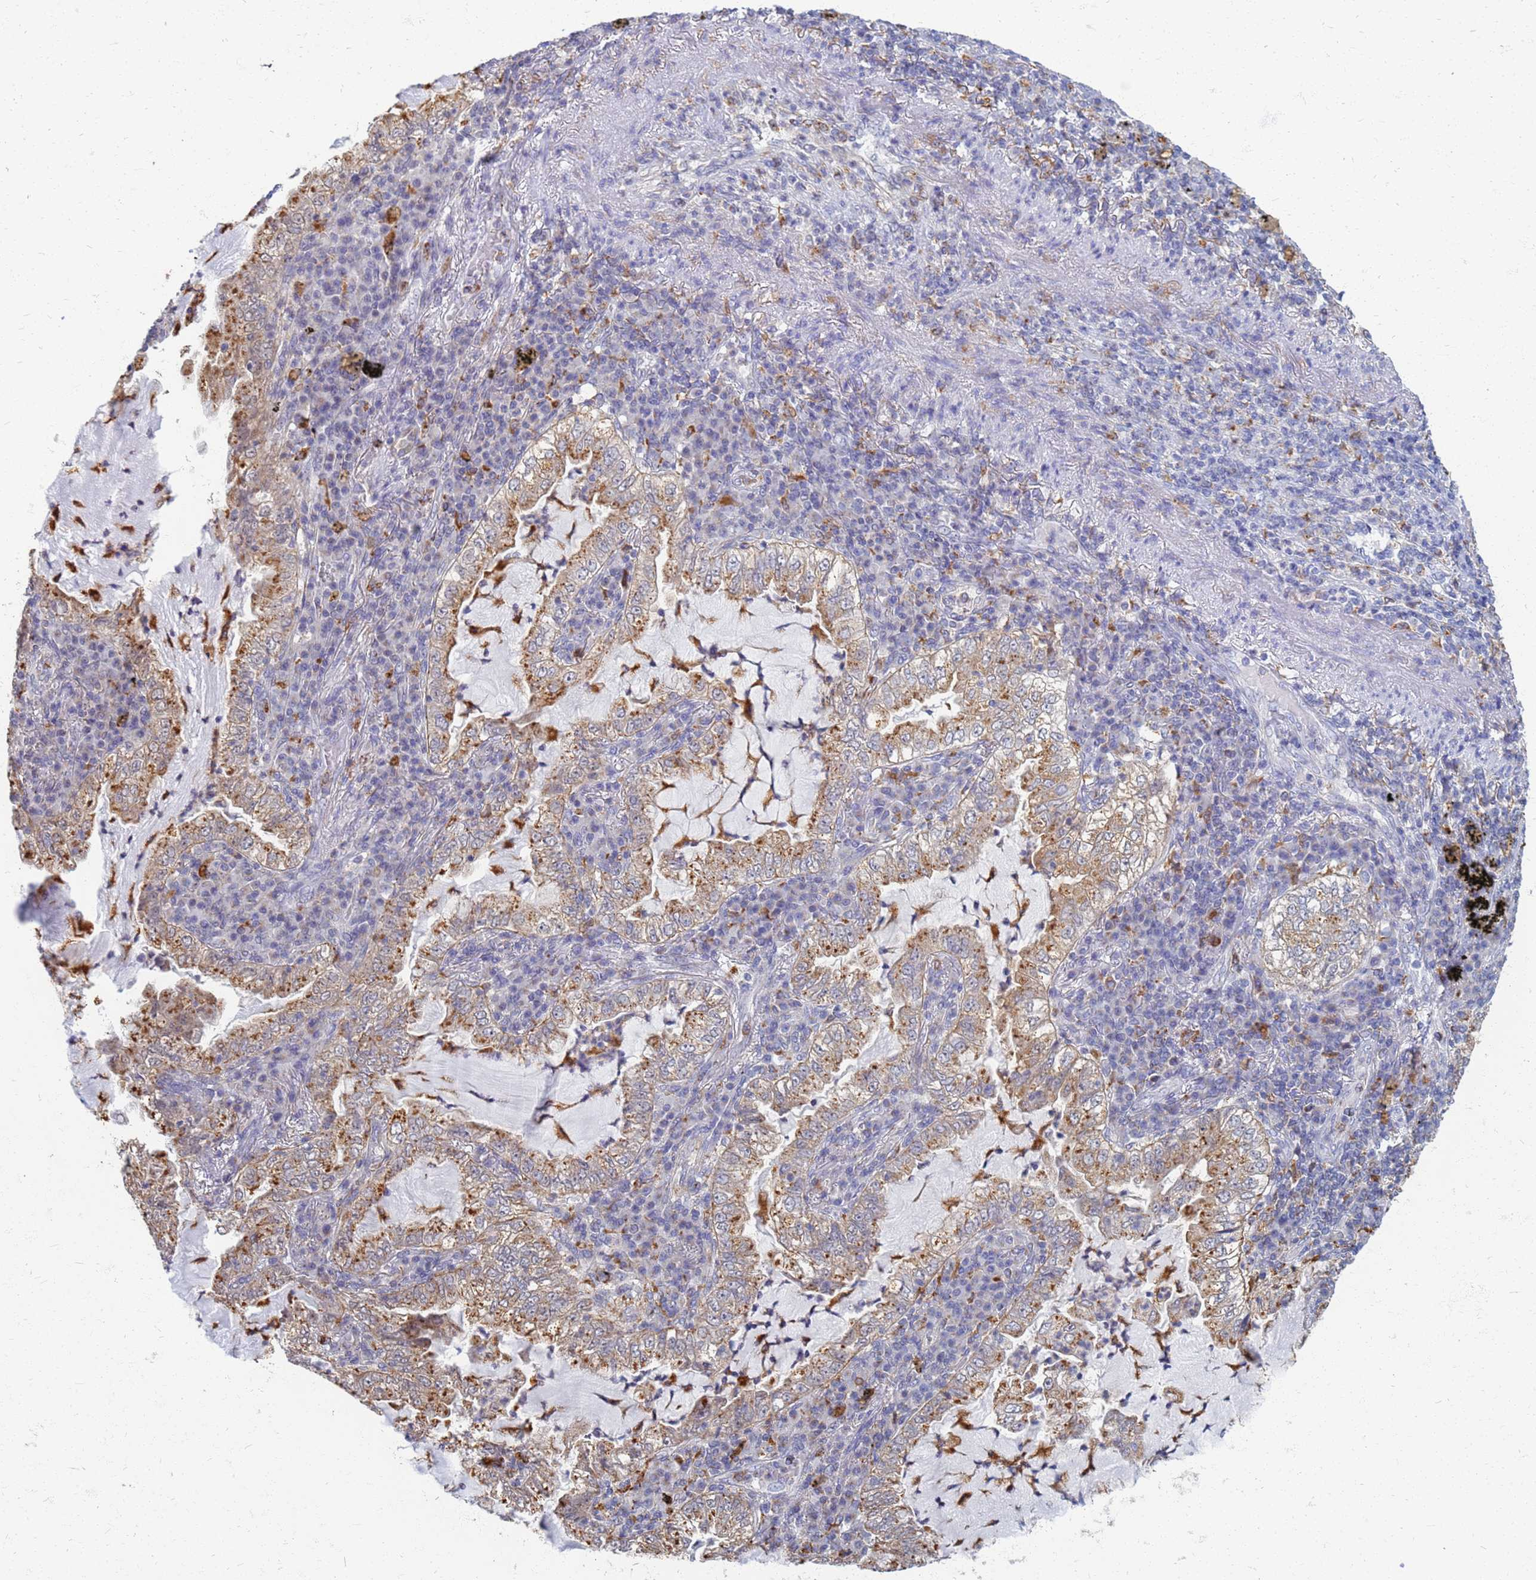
{"staining": {"intensity": "moderate", "quantity": ">75%", "location": "cytoplasmic/membranous"}, "tissue": "lung cancer", "cell_type": "Tumor cells", "image_type": "cancer", "snomed": [{"axis": "morphology", "description": "Adenocarcinoma, NOS"}, {"axis": "topography", "description": "Lung"}], "caption": "Immunohistochemistry (IHC) staining of adenocarcinoma (lung), which demonstrates medium levels of moderate cytoplasmic/membranous positivity in about >75% of tumor cells indicating moderate cytoplasmic/membranous protein expression. The staining was performed using DAB (brown) for protein detection and nuclei were counterstained in hematoxylin (blue).", "gene": "ATP6V1E1", "patient": {"sex": "female", "age": 73}}